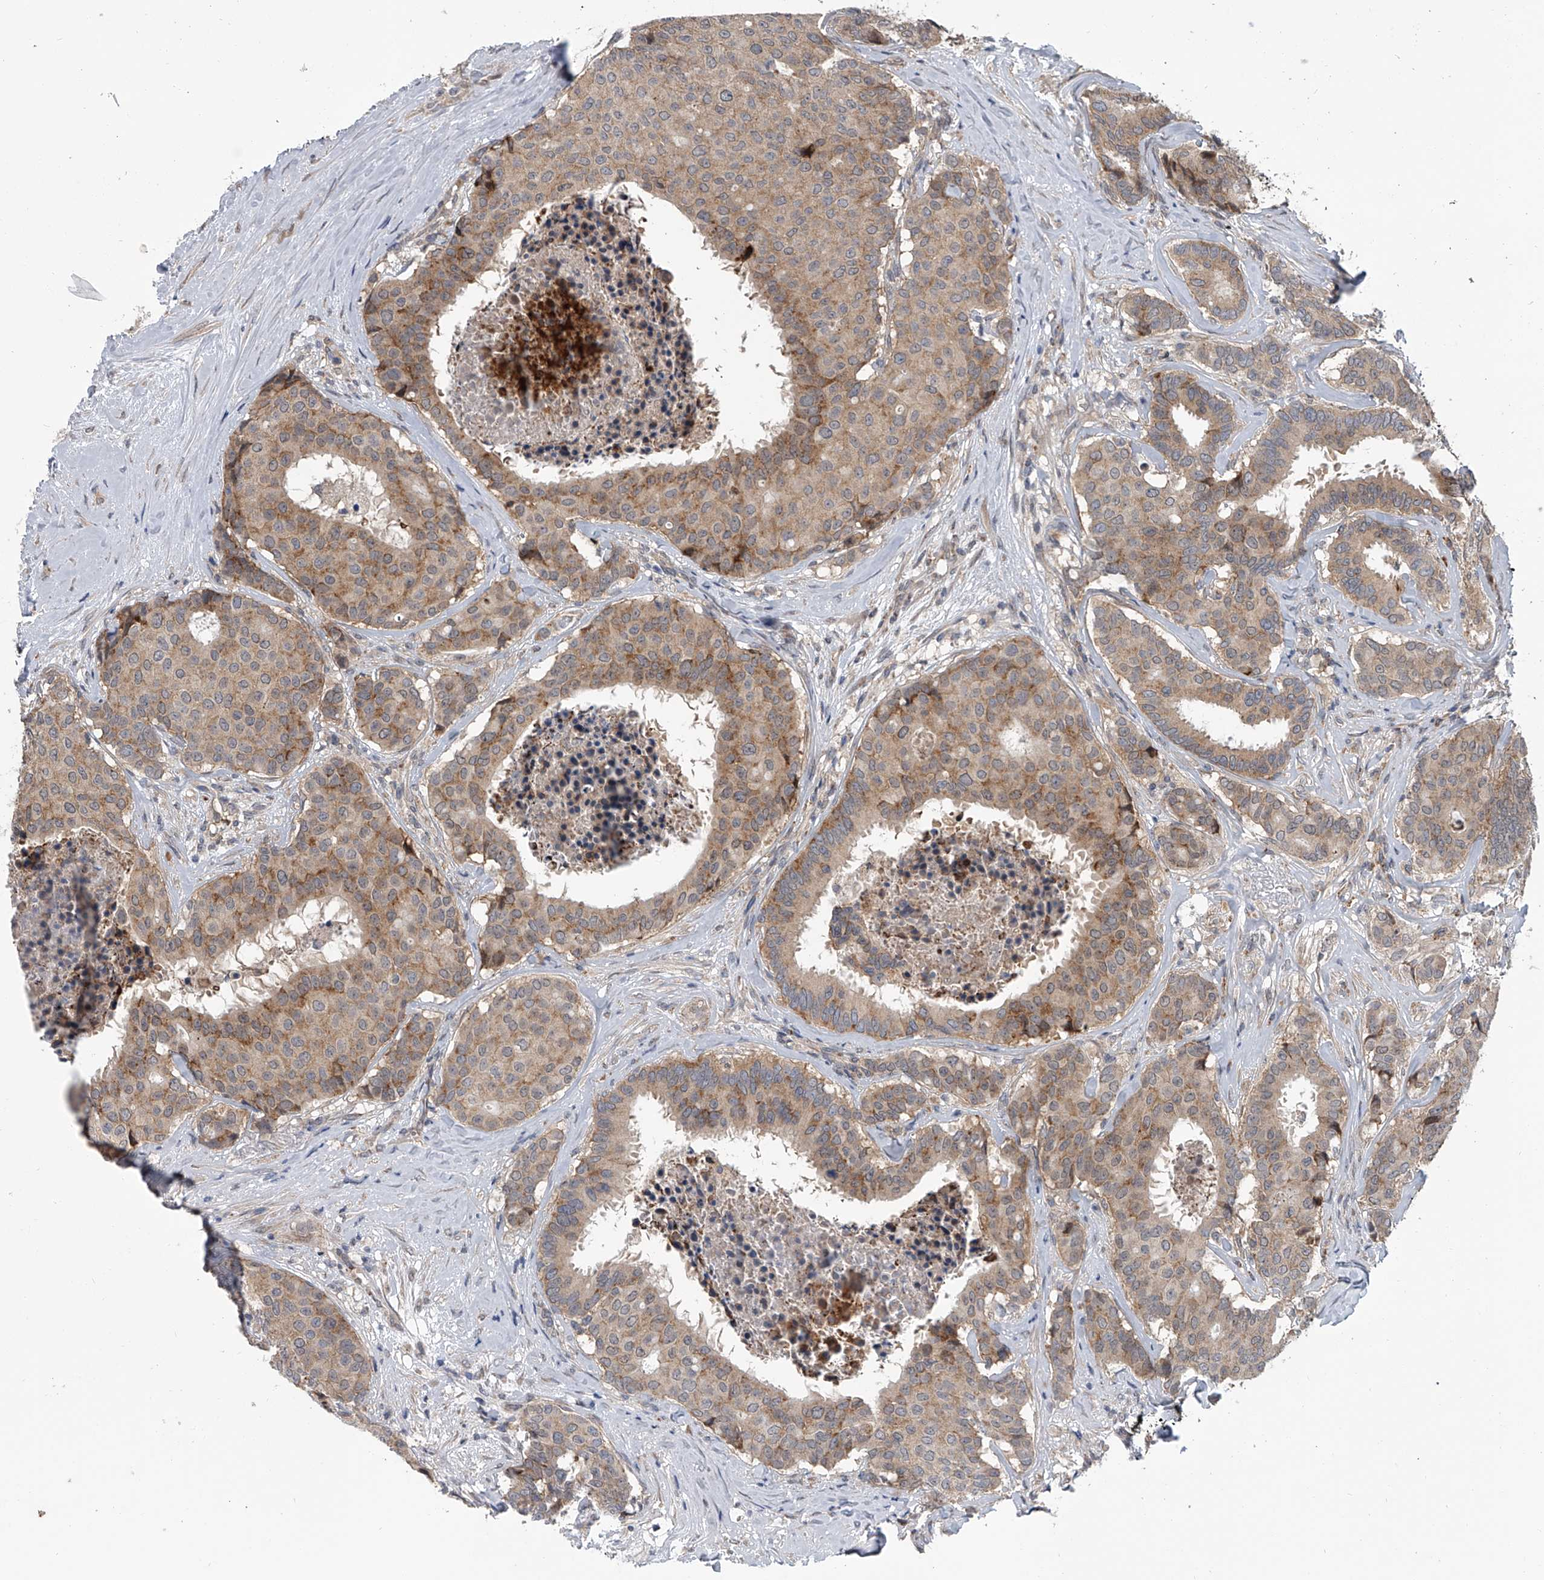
{"staining": {"intensity": "moderate", "quantity": "<25%", "location": "cytoplasmic/membranous"}, "tissue": "breast cancer", "cell_type": "Tumor cells", "image_type": "cancer", "snomed": [{"axis": "morphology", "description": "Duct carcinoma"}, {"axis": "topography", "description": "Breast"}], "caption": "Moderate cytoplasmic/membranous expression is appreciated in about <25% of tumor cells in intraductal carcinoma (breast).", "gene": "GEMIN8", "patient": {"sex": "female", "age": 75}}